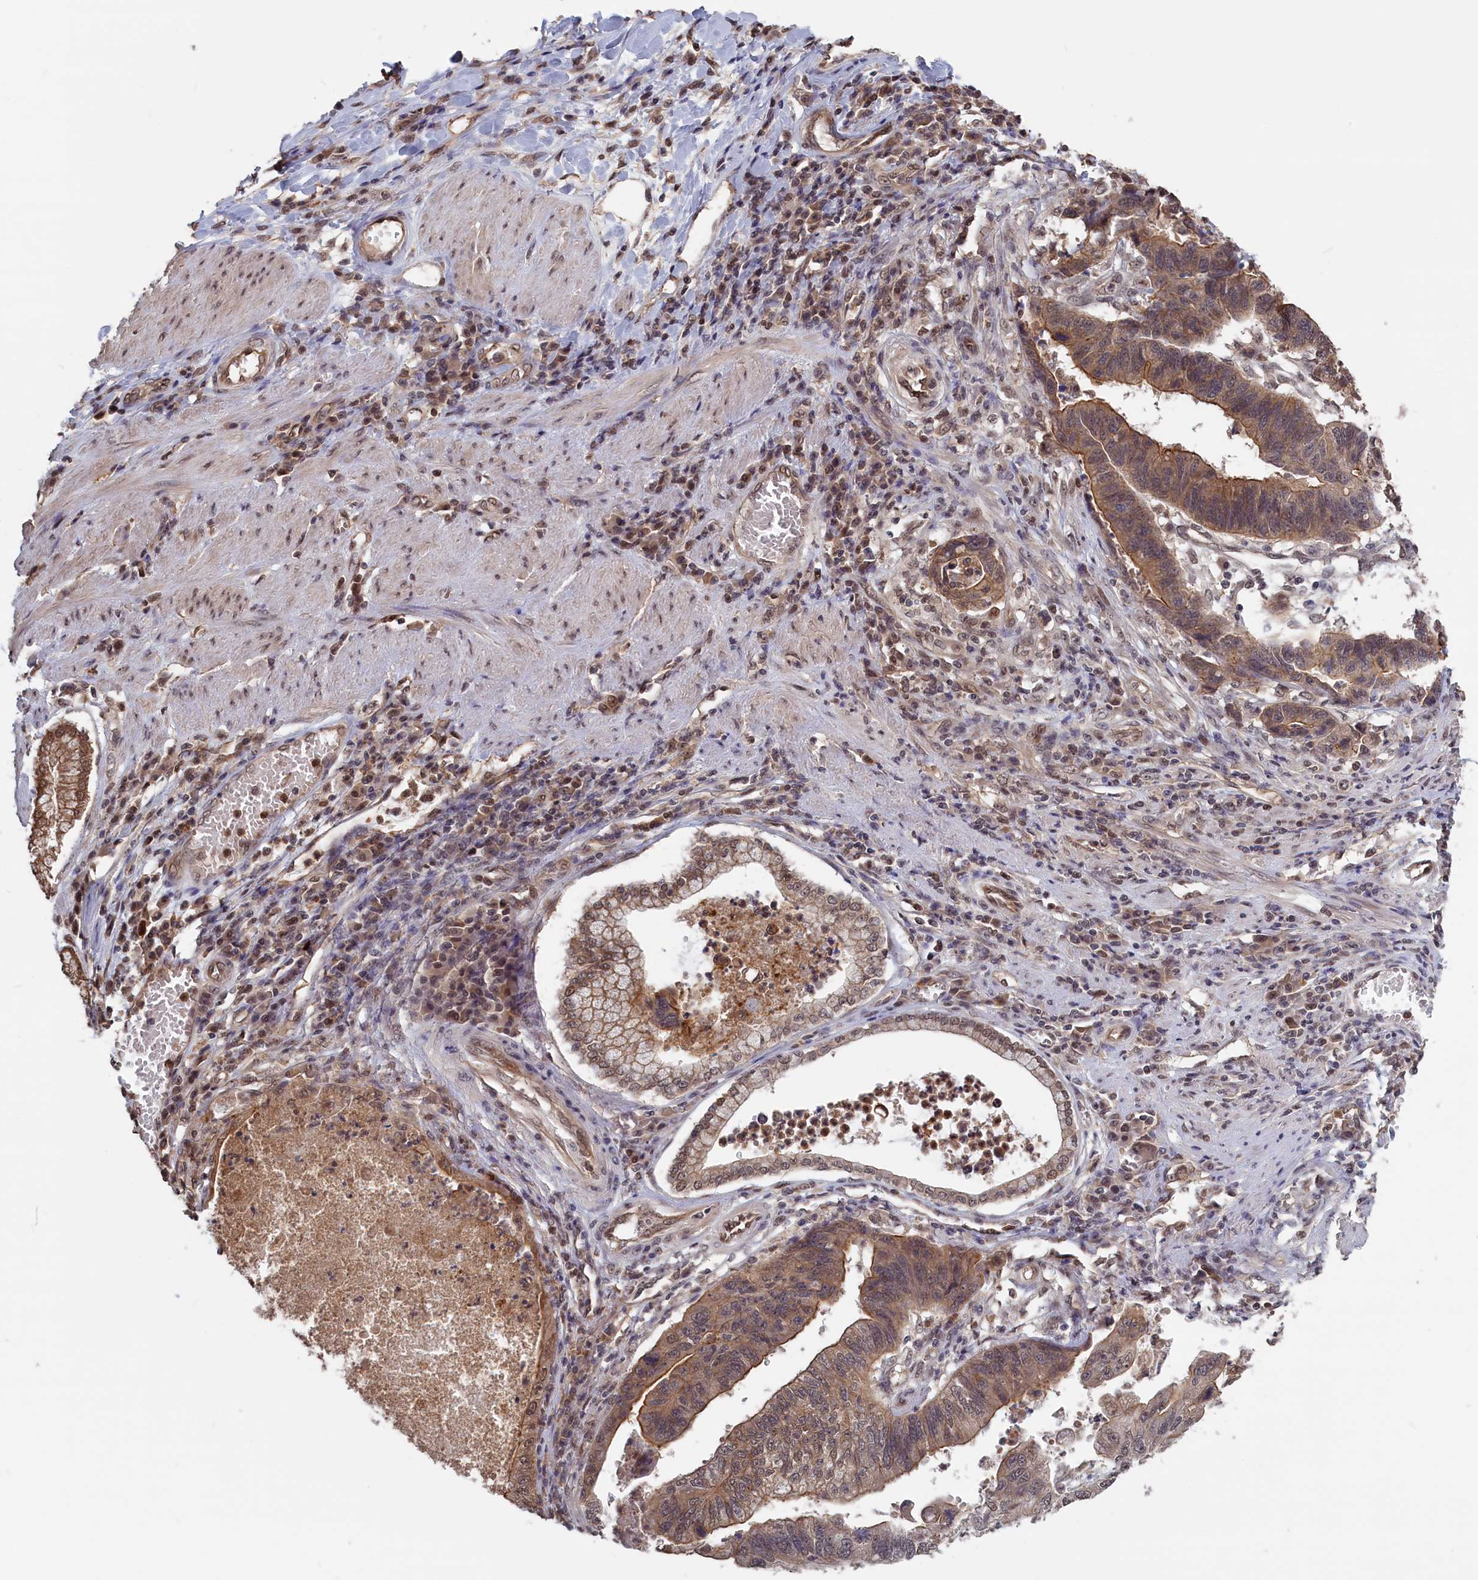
{"staining": {"intensity": "moderate", "quantity": ">75%", "location": "cytoplasmic/membranous"}, "tissue": "stomach cancer", "cell_type": "Tumor cells", "image_type": "cancer", "snomed": [{"axis": "morphology", "description": "Adenocarcinoma, NOS"}, {"axis": "topography", "description": "Stomach"}], "caption": "Protein expression analysis of stomach adenocarcinoma reveals moderate cytoplasmic/membranous staining in about >75% of tumor cells.", "gene": "PLP2", "patient": {"sex": "male", "age": 59}}